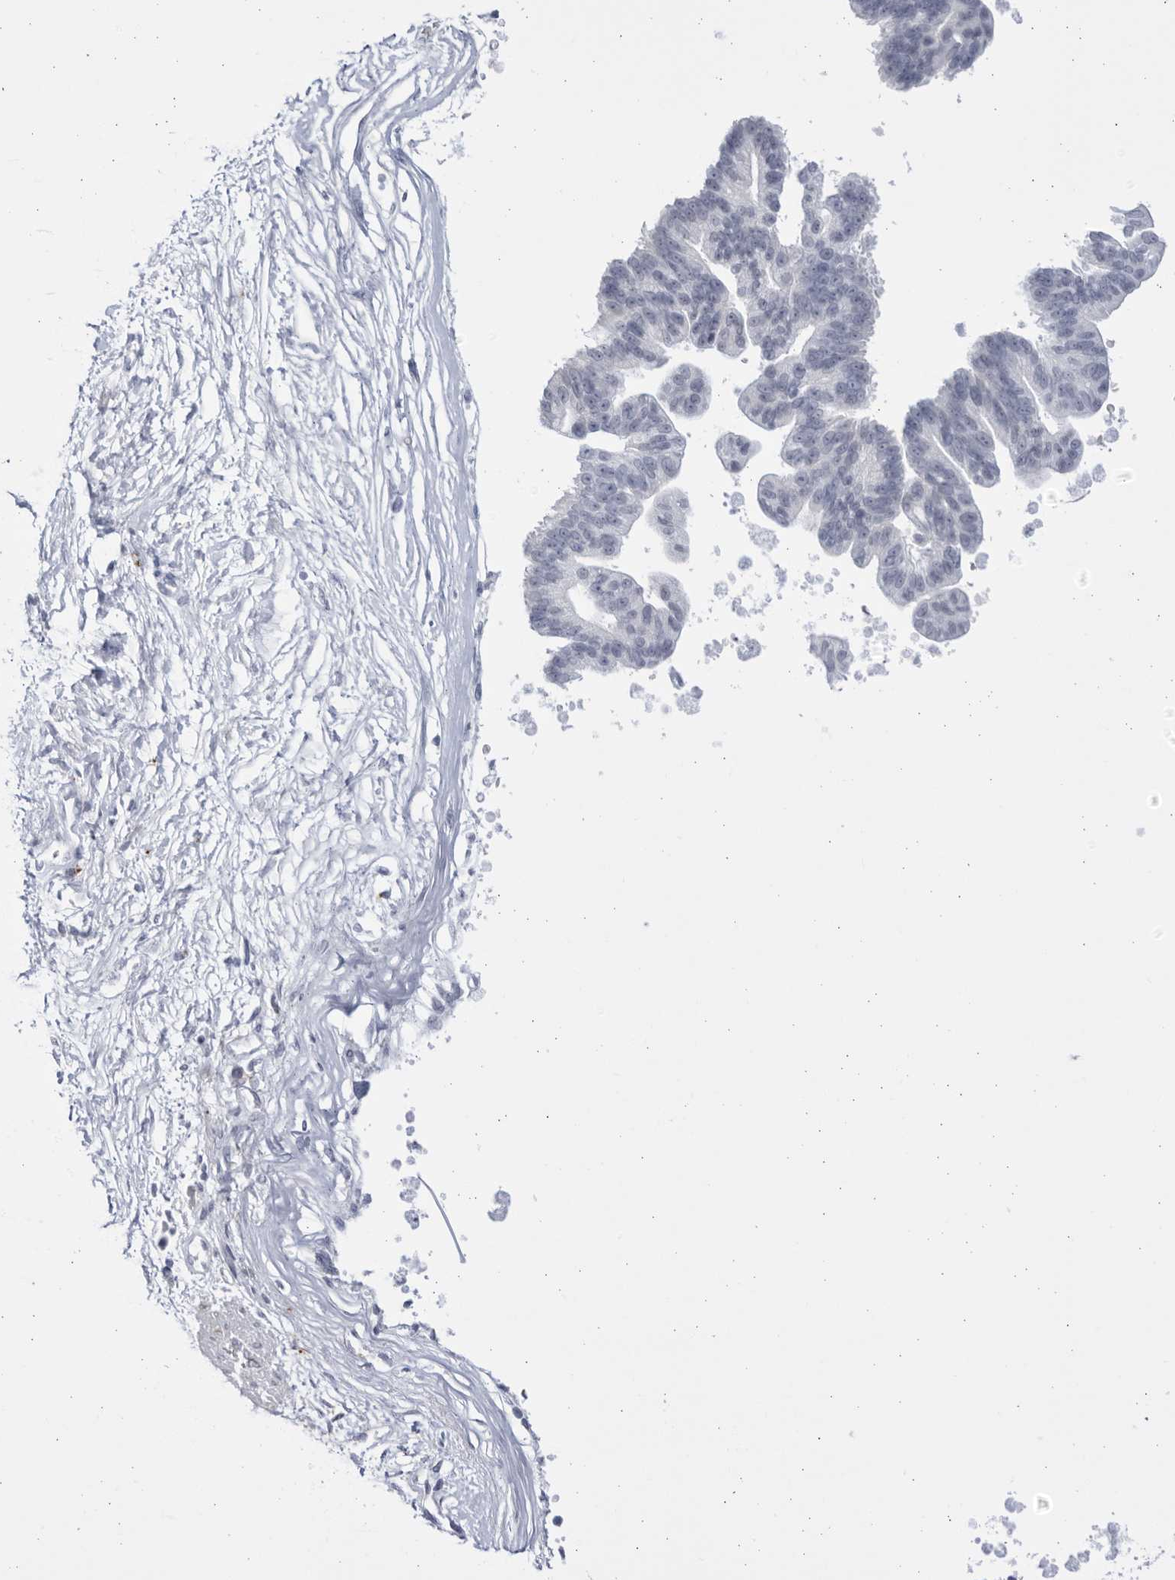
{"staining": {"intensity": "negative", "quantity": "none", "location": "none"}, "tissue": "pancreatic cancer", "cell_type": "Tumor cells", "image_type": "cancer", "snomed": [{"axis": "morphology", "description": "Adenocarcinoma, NOS"}, {"axis": "topography", "description": "Pancreas"}], "caption": "Immunohistochemical staining of adenocarcinoma (pancreatic) exhibits no significant positivity in tumor cells.", "gene": "CCDC181", "patient": {"sex": "male", "age": 72}}